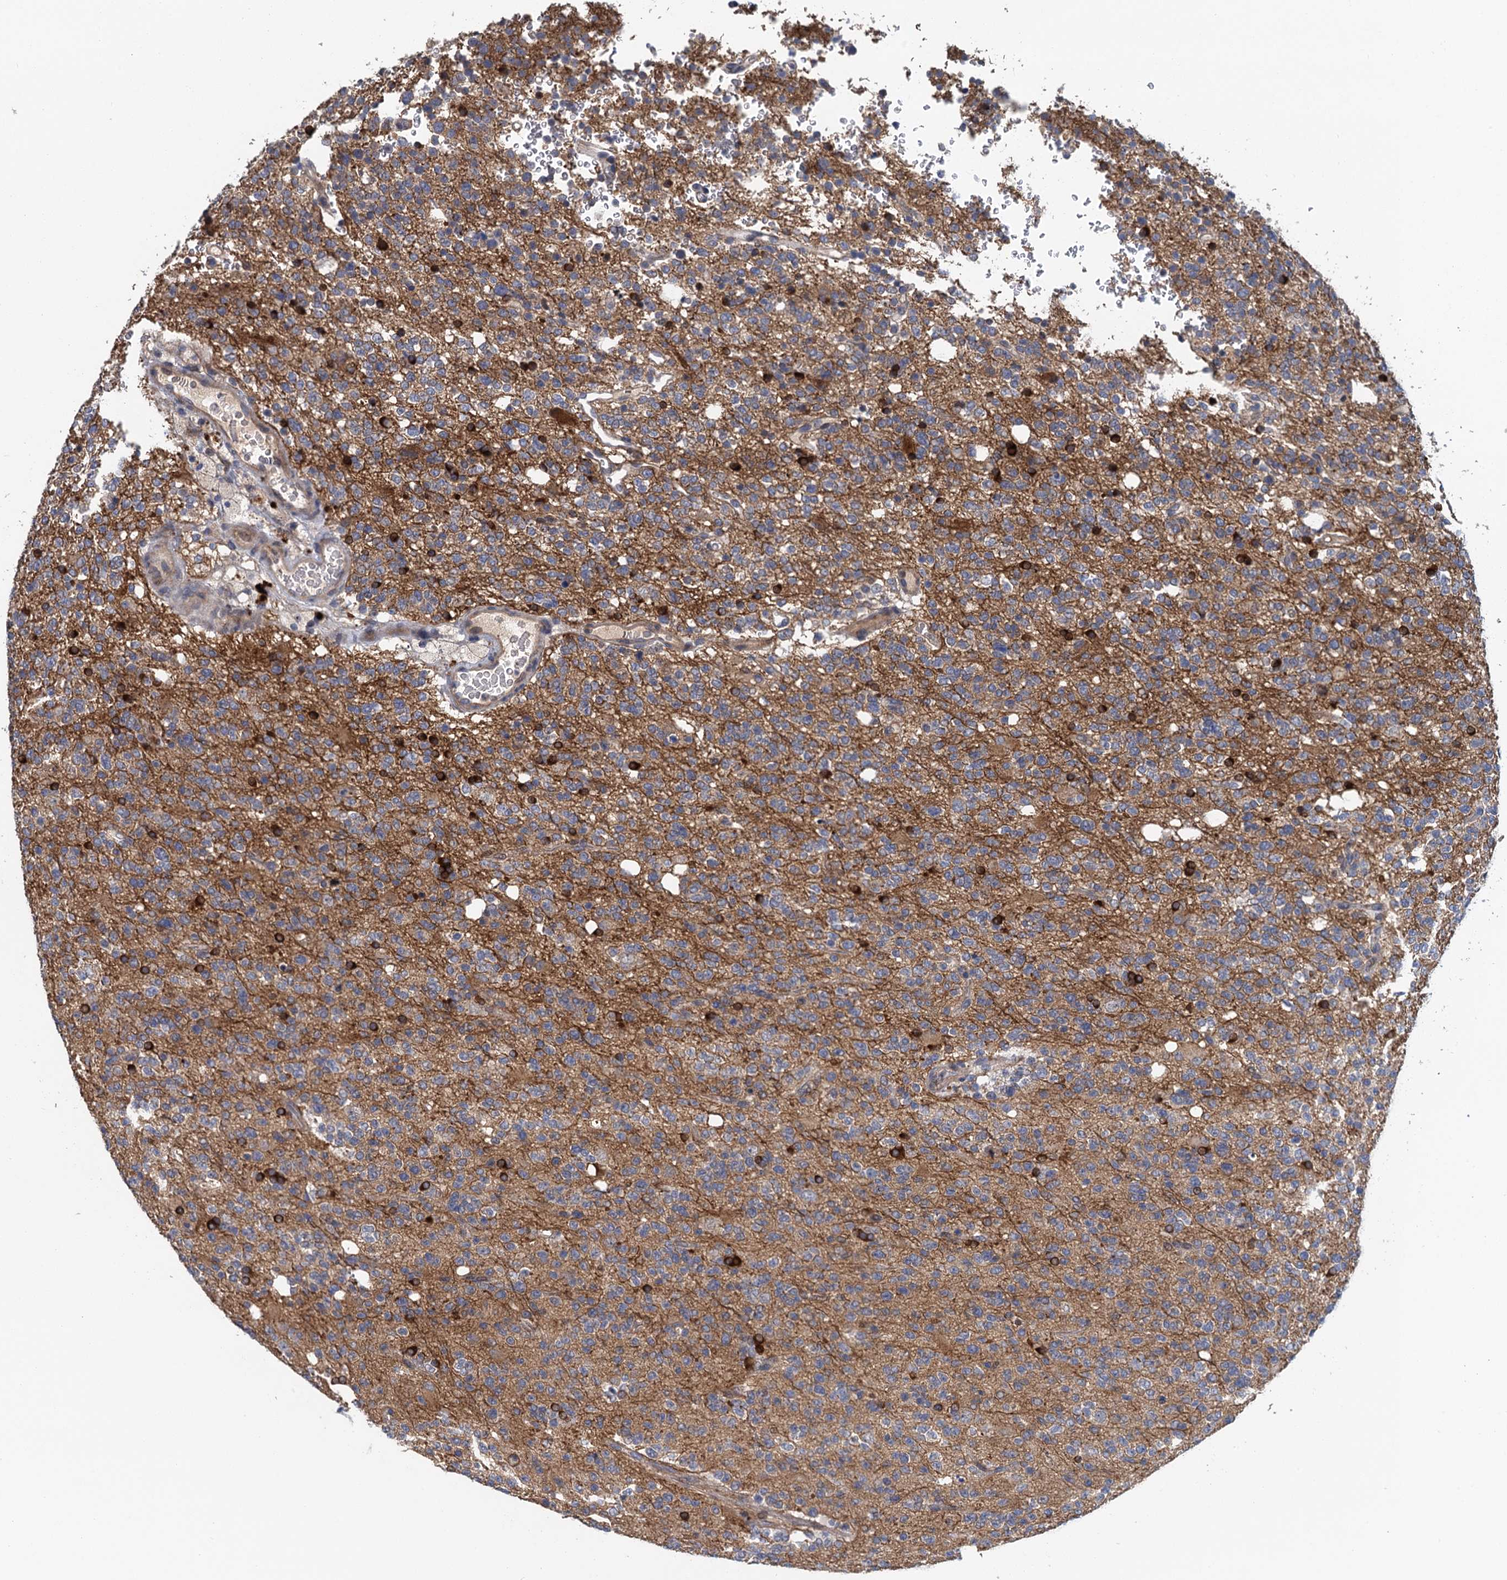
{"staining": {"intensity": "negative", "quantity": "none", "location": "none"}, "tissue": "glioma", "cell_type": "Tumor cells", "image_type": "cancer", "snomed": [{"axis": "morphology", "description": "Glioma, malignant, High grade"}, {"axis": "topography", "description": "Brain"}], "caption": "The histopathology image demonstrates no staining of tumor cells in glioma.", "gene": "MDM1", "patient": {"sex": "female", "age": 62}}